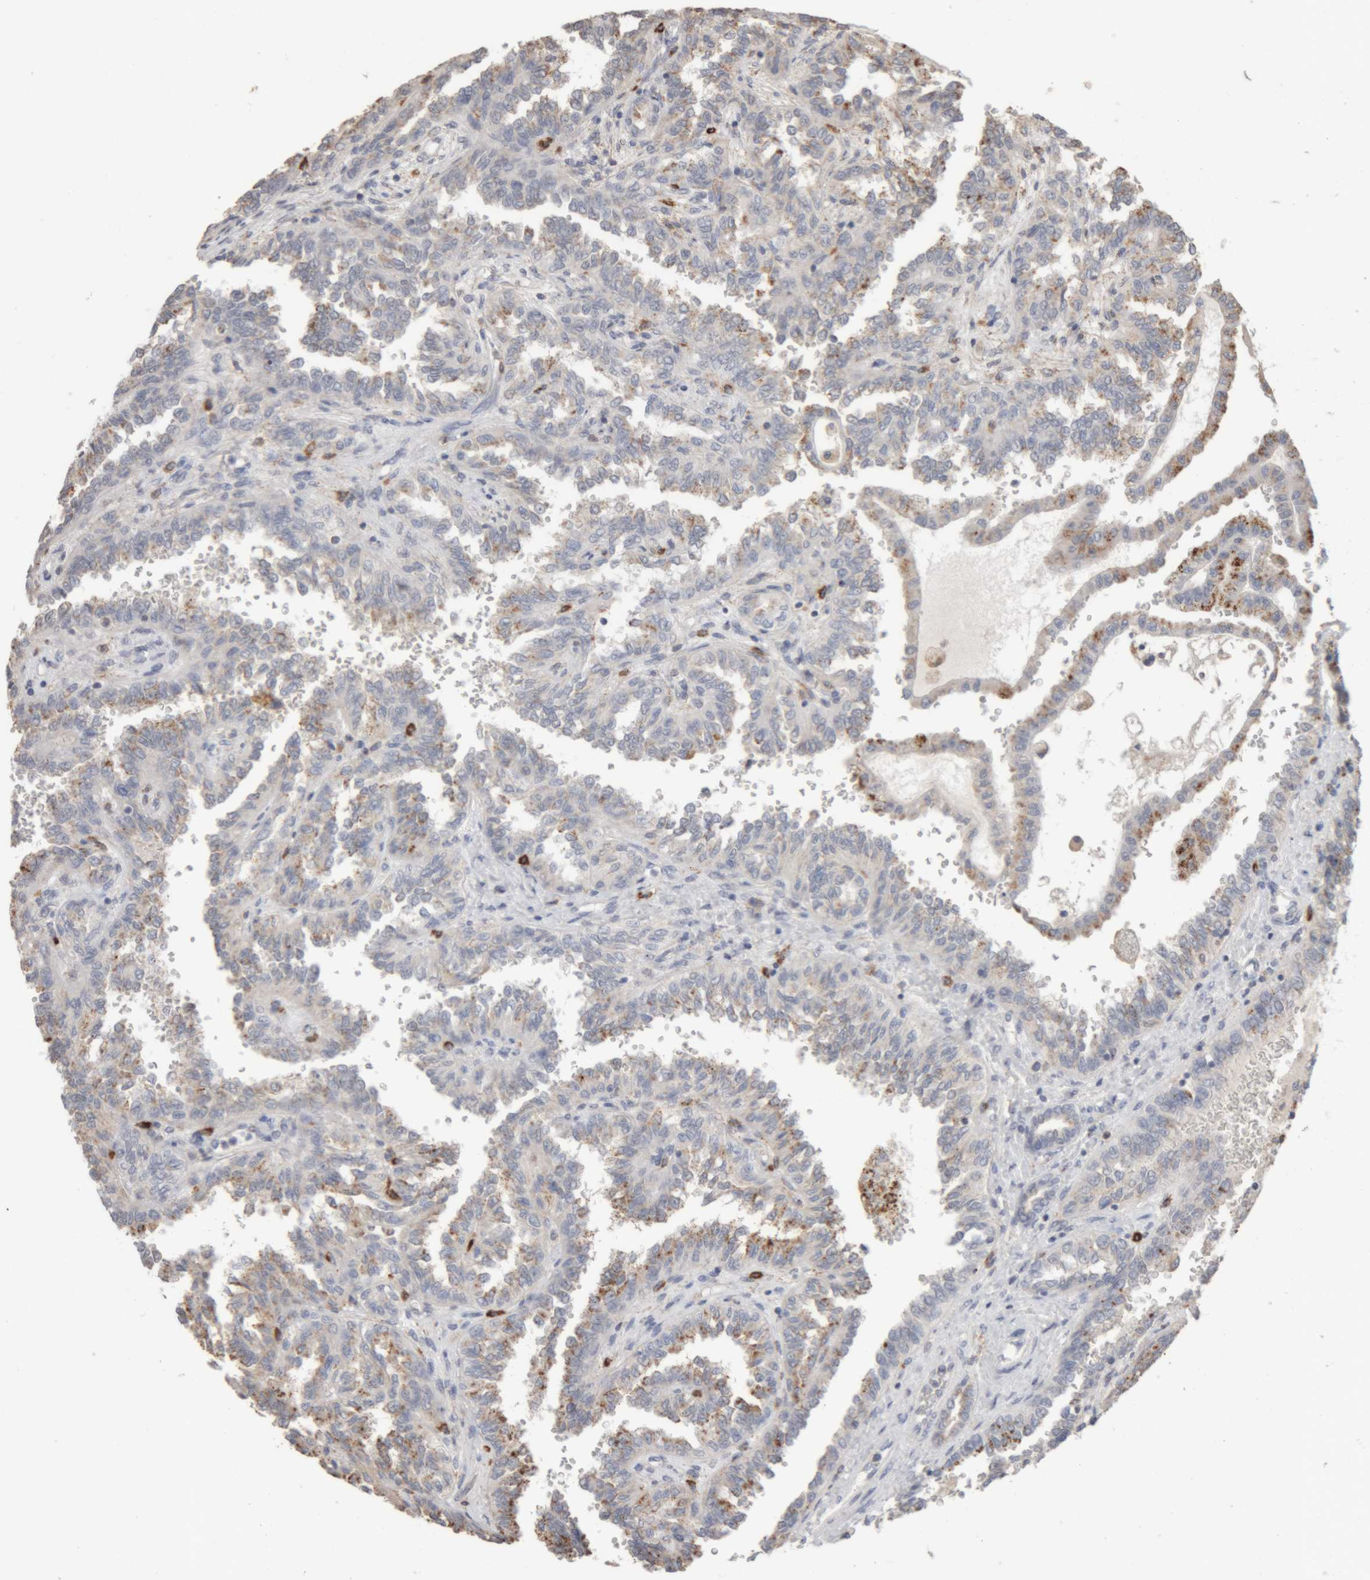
{"staining": {"intensity": "moderate", "quantity": "25%-75%", "location": "cytoplasmic/membranous"}, "tissue": "renal cancer", "cell_type": "Tumor cells", "image_type": "cancer", "snomed": [{"axis": "morphology", "description": "Inflammation, NOS"}, {"axis": "morphology", "description": "Adenocarcinoma, NOS"}, {"axis": "topography", "description": "Kidney"}], "caption": "Immunohistochemistry image of renal cancer (adenocarcinoma) stained for a protein (brown), which exhibits medium levels of moderate cytoplasmic/membranous staining in approximately 25%-75% of tumor cells.", "gene": "ARSA", "patient": {"sex": "male", "age": 68}}